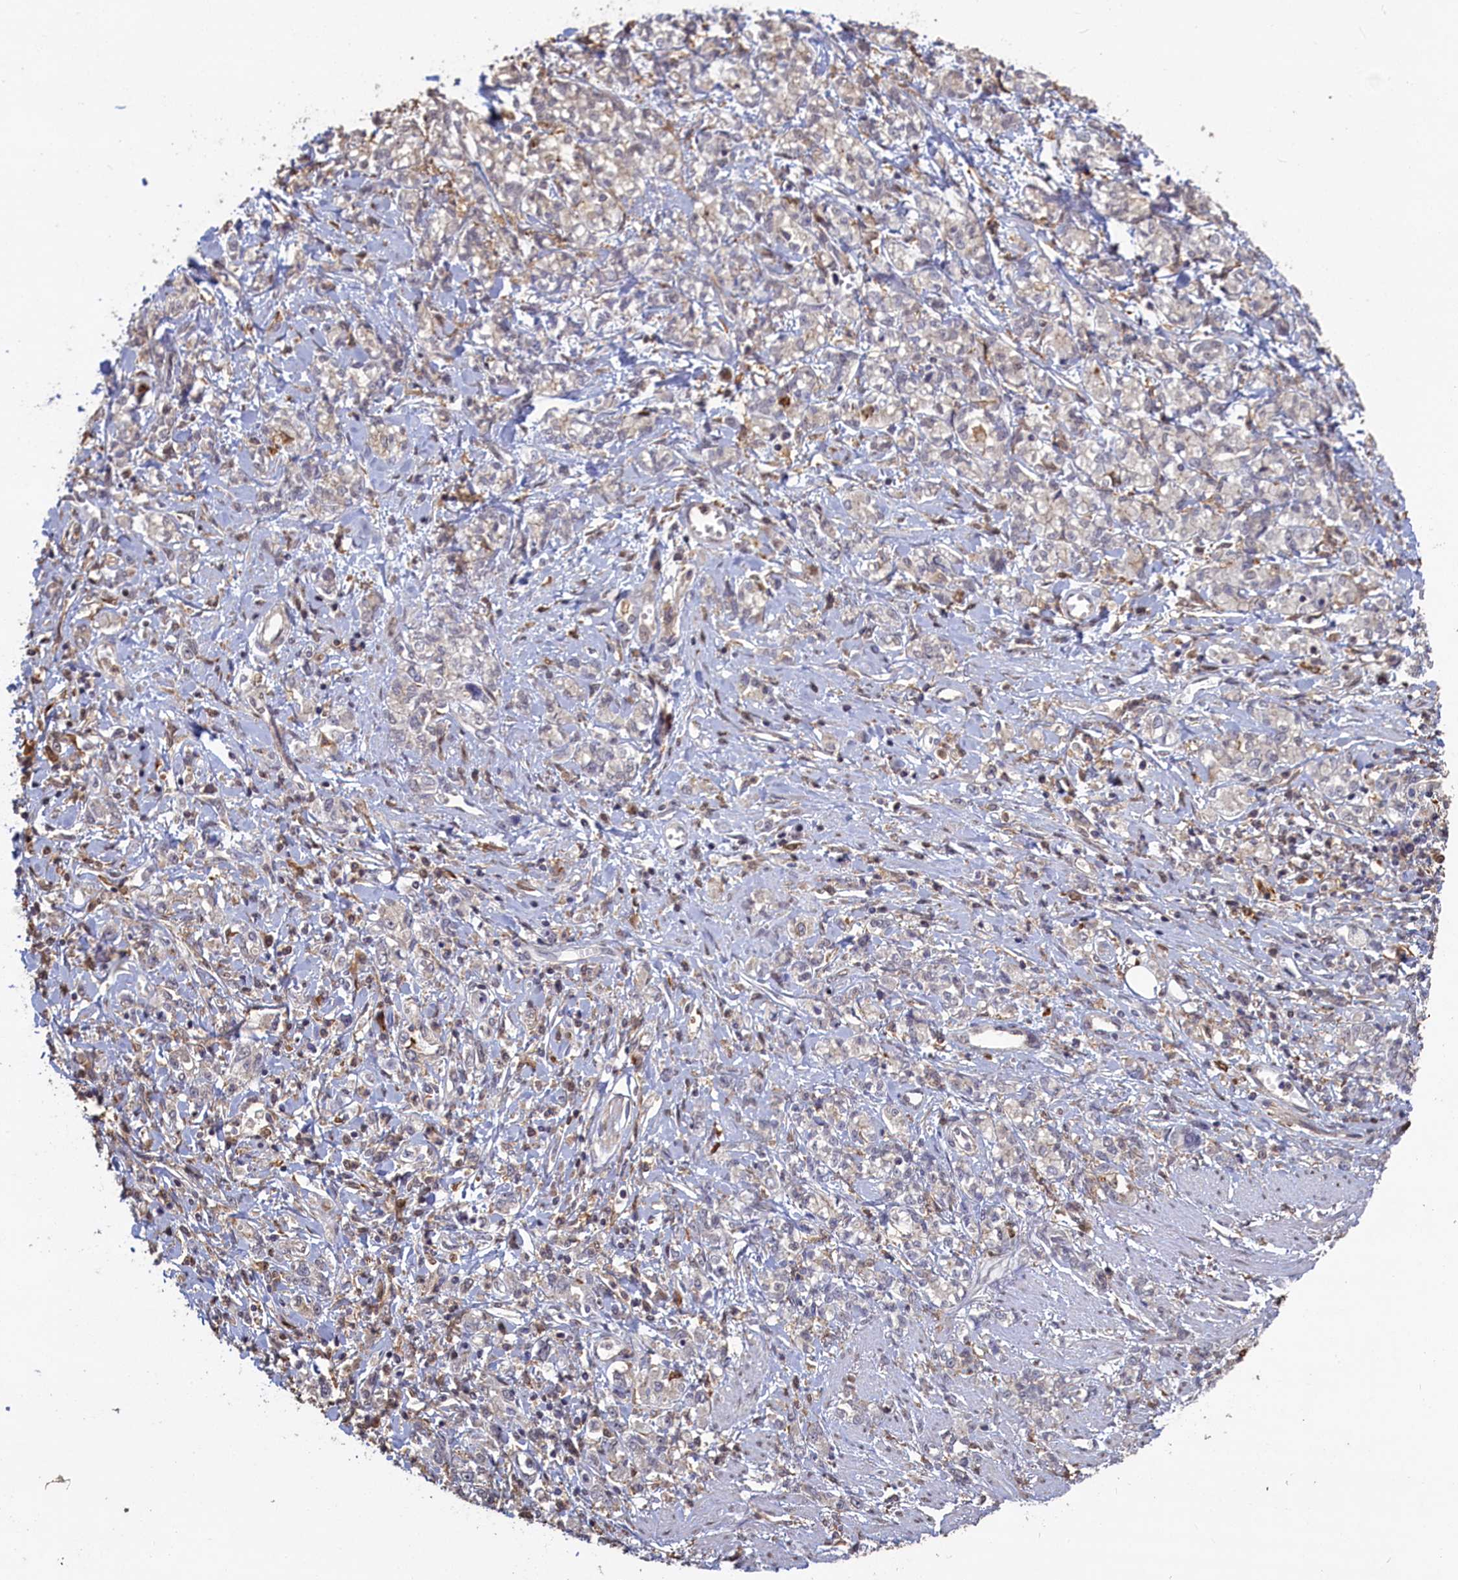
{"staining": {"intensity": "weak", "quantity": "<25%", "location": "cytoplasmic/membranous"}, "tissue": "stomach cancer", "cell_type": "Tumor cells", "image_type": "cancer", "snomed": [{"axis": "morphology", "description": "Adenocarcinoma, NOS"}, {"axis": "topography", "description": "Stomach"}], "caption": "High power microscopy photomicrograph of an immunohistochemistry histopathology image of adenocarcinoma (stomach), revealing no significant expression in tumor cells. The staining was performed using DAB to visualize the protein expression in brown, while the nuclei were stained in blue with hematoxylin (Magnification: 20x).", "gene": "UCHL3", "patient": {"sex": "female", "age": 76}}